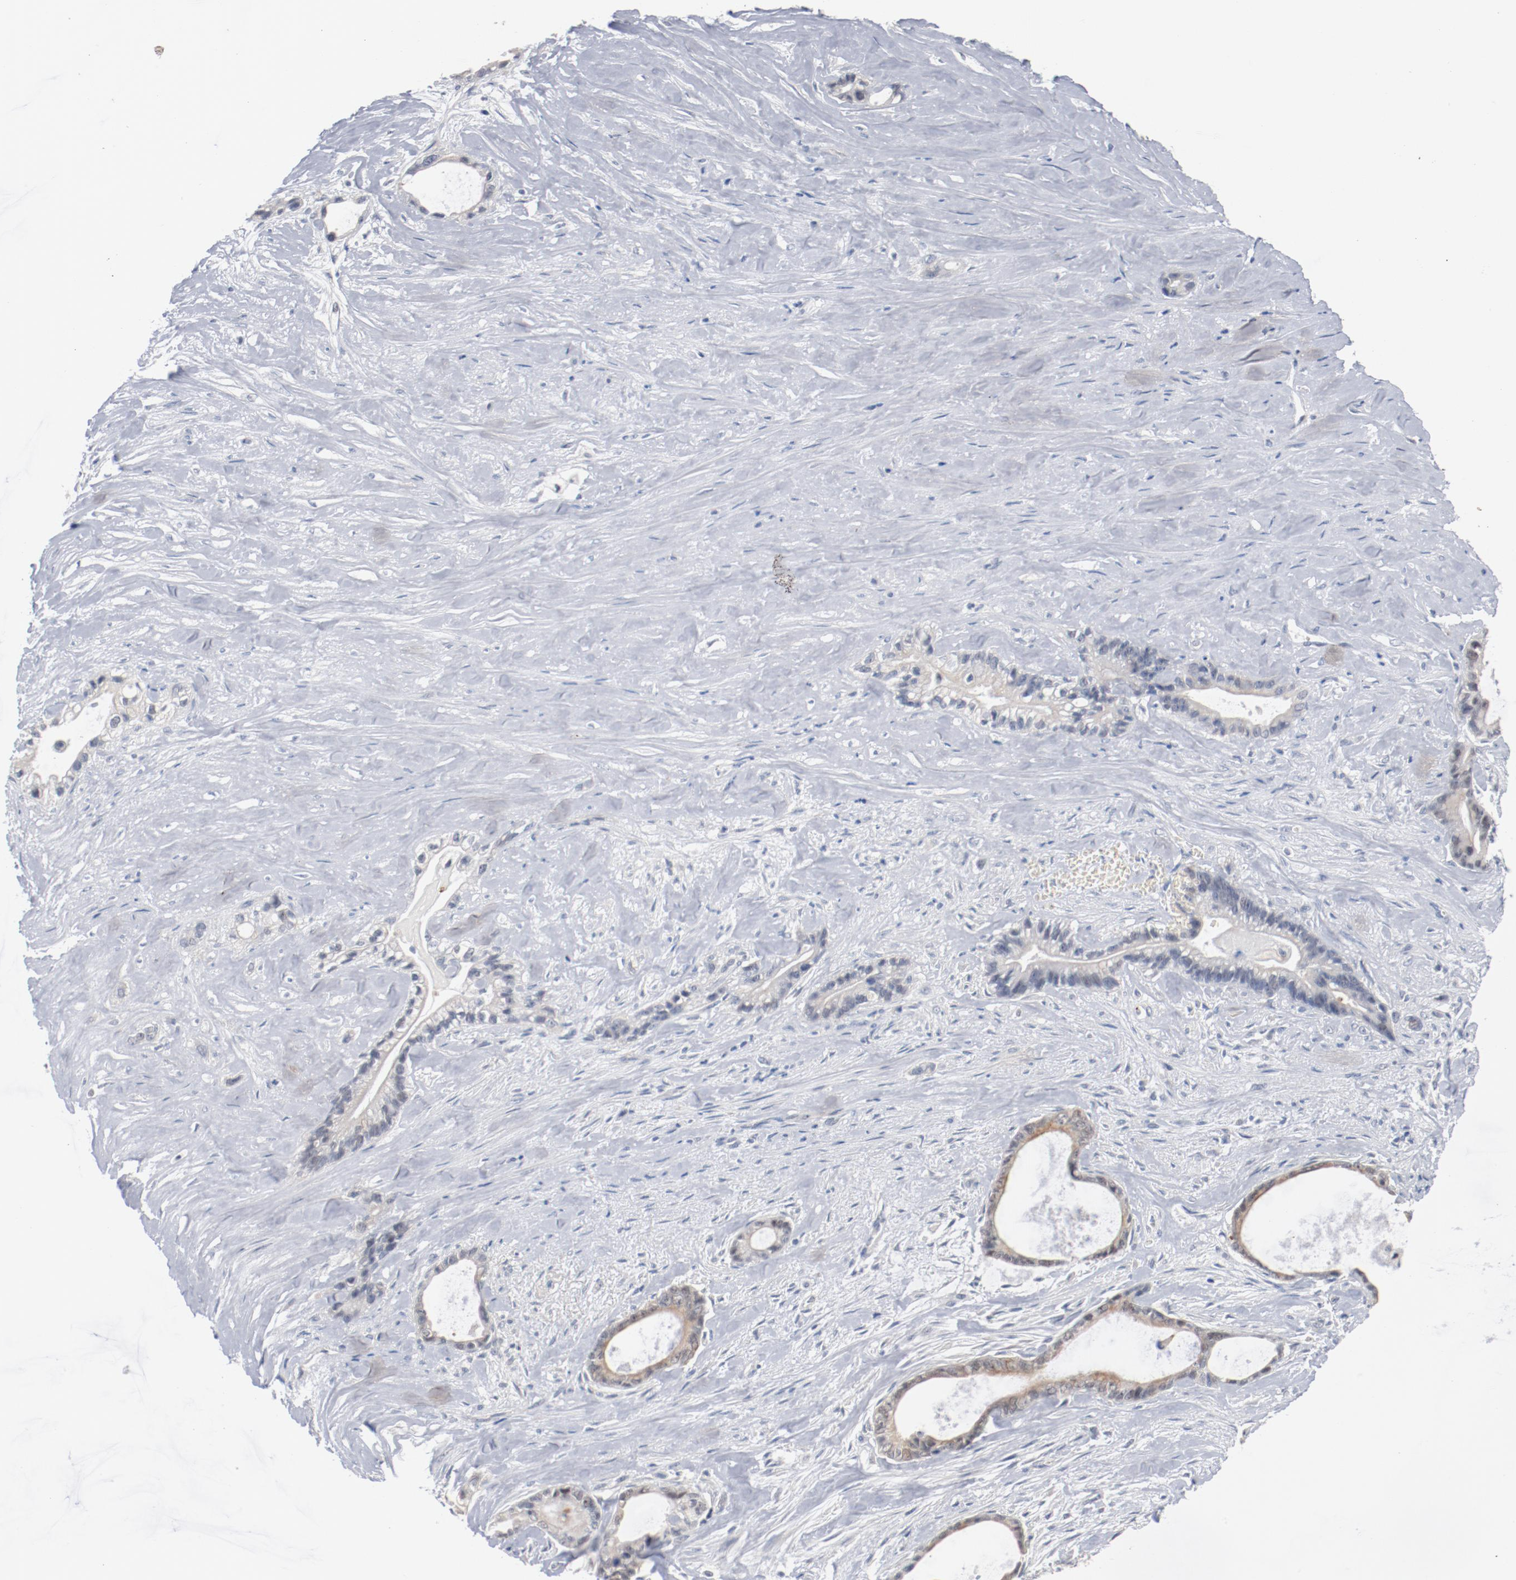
{"staining": {"intensity": "negative", "quantity": "none", "location": "none"}, "tissue": "liver cancer", "cell_type": "Tumor cells", "image_type": "cancer", "snomed": [{"axis": "morphology", "description": "Cholangiocarcinoma"}, {"axis": "topography", "description": "Liver"}], "caption": "Tumor cells show no significant protein expression in liver cholangiocarcinoma.", "gene": "ERICH1", "patient": {"sex": "female", "age": 55}}